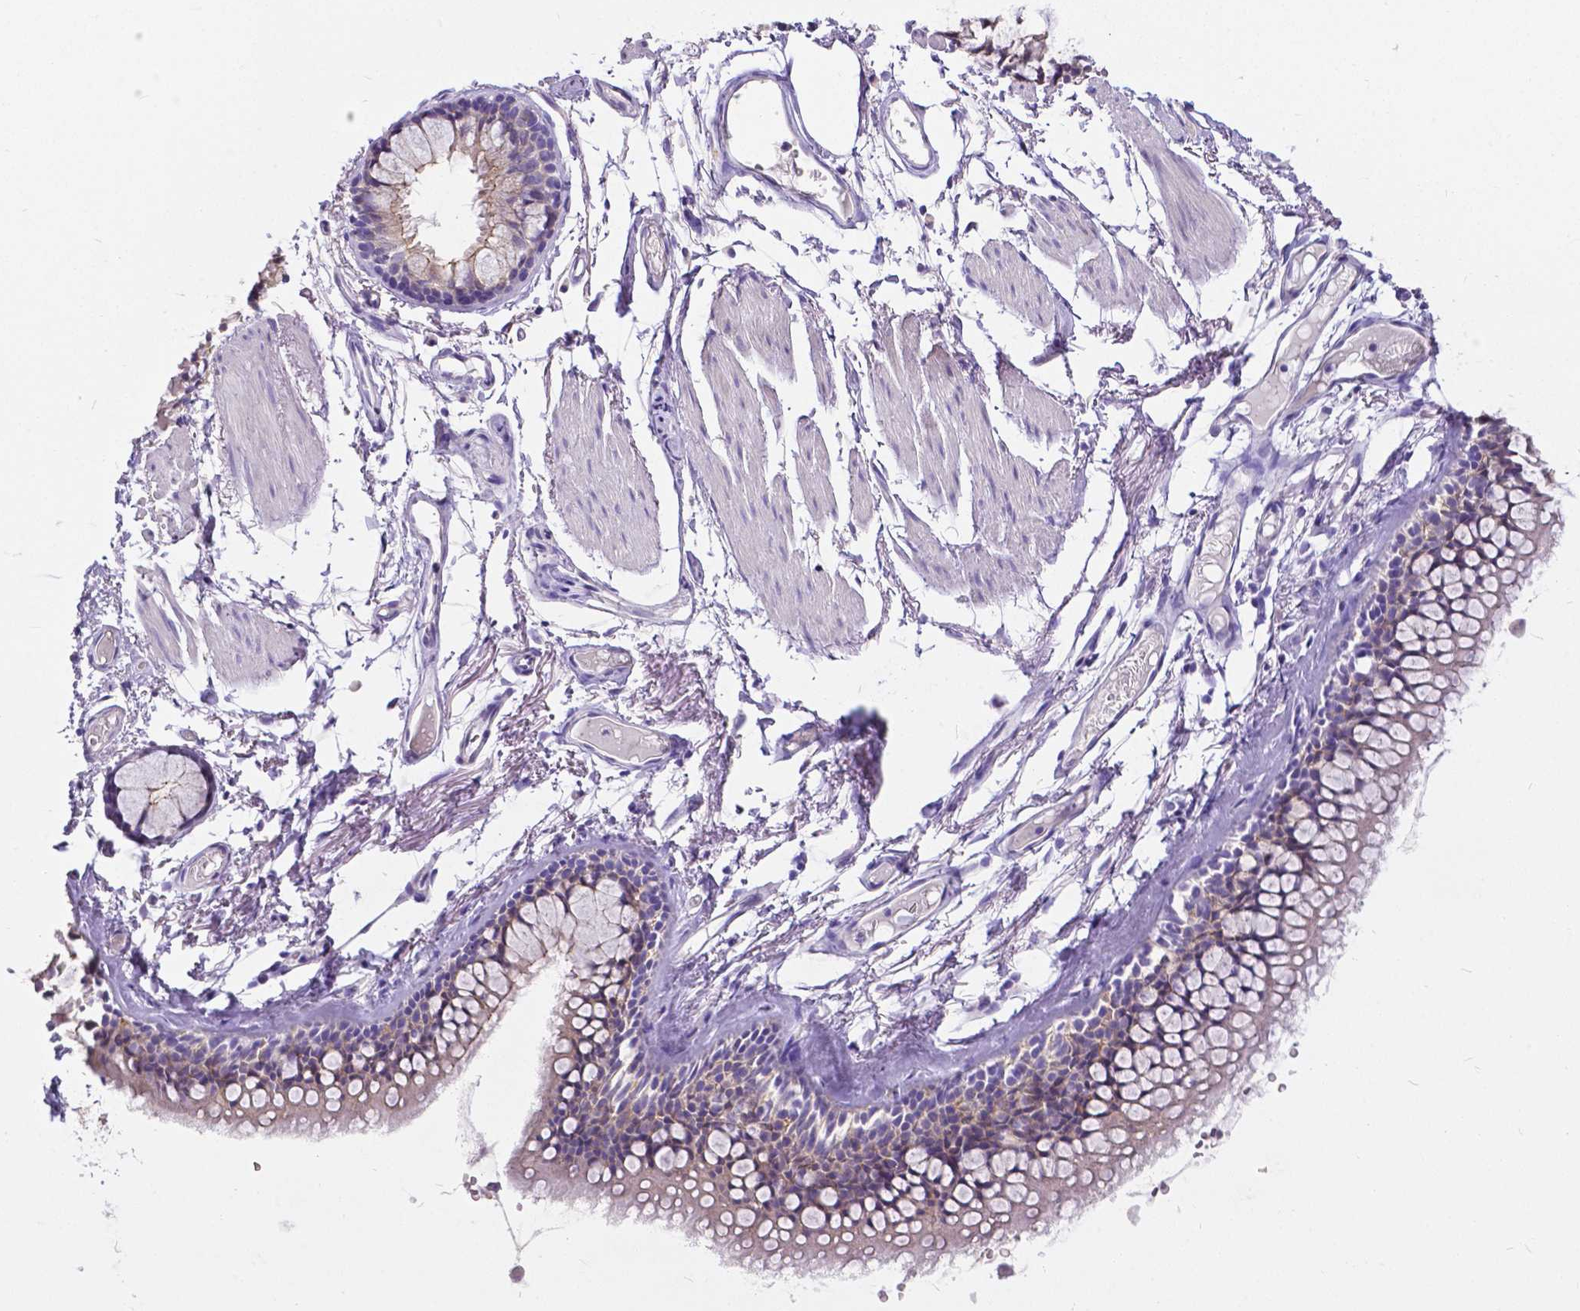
{"staining": {"intensity": "negative", "quantity": "none", "location": "none"}, "tissue": "soft tissue", "cell_type": "Chondrocytes", "image_type": "normal", "snomed": [{"axis": "morphology", "description": "Normal tissue, NOS"}, {"axis": "topography", "description": "Cartilage tissue"}, {"axis": "topography", "description": "Bronchus"}], "caption": "The IHC histopathology image has no significant positivity in chondrocytes of soft tissue.", "gene": "OCLN", "patient": {"sex": "female", "age": 79}}